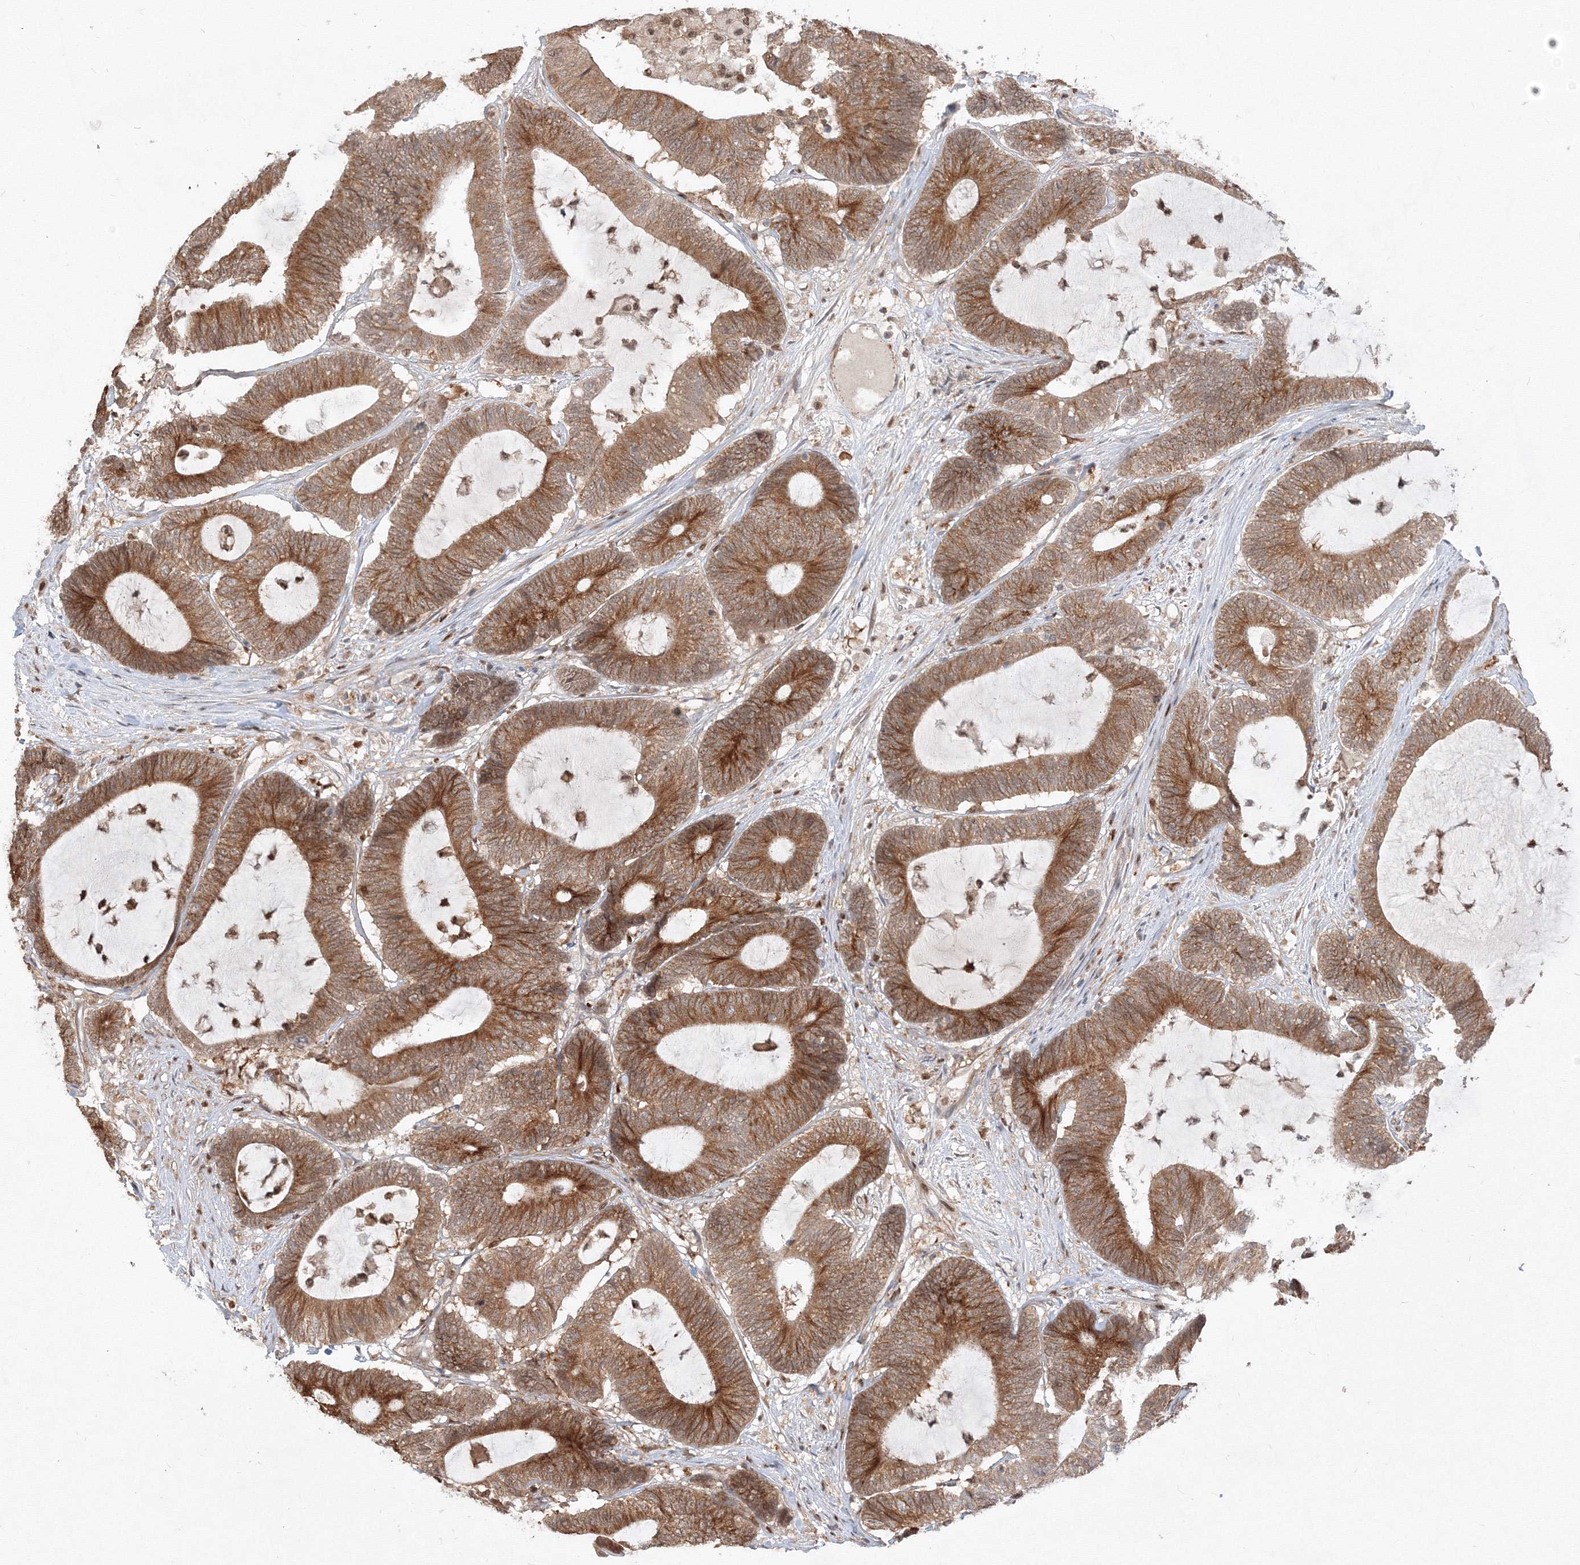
{"staining": {"intensity": "moderate", "quantity": ">75%", "location": "cytoplasmic/membranous"}, "tissue": "colorectal cancer", "cell_type": "Tumor cells", "image_type": "cancer", "snomed": [{"axis": "morphology", "description": "Adenocarcinoma, NOS"}, {"axis": "topography", "description": "Colon"}], "caption": "Protein expression analysis of human colorectal cancer reveals moderate cytoplasmic/membranous positivity in about >75% of tumor cells.", "gene": "TMEM50B", "patient": {"sex": "female", "age": 84}}